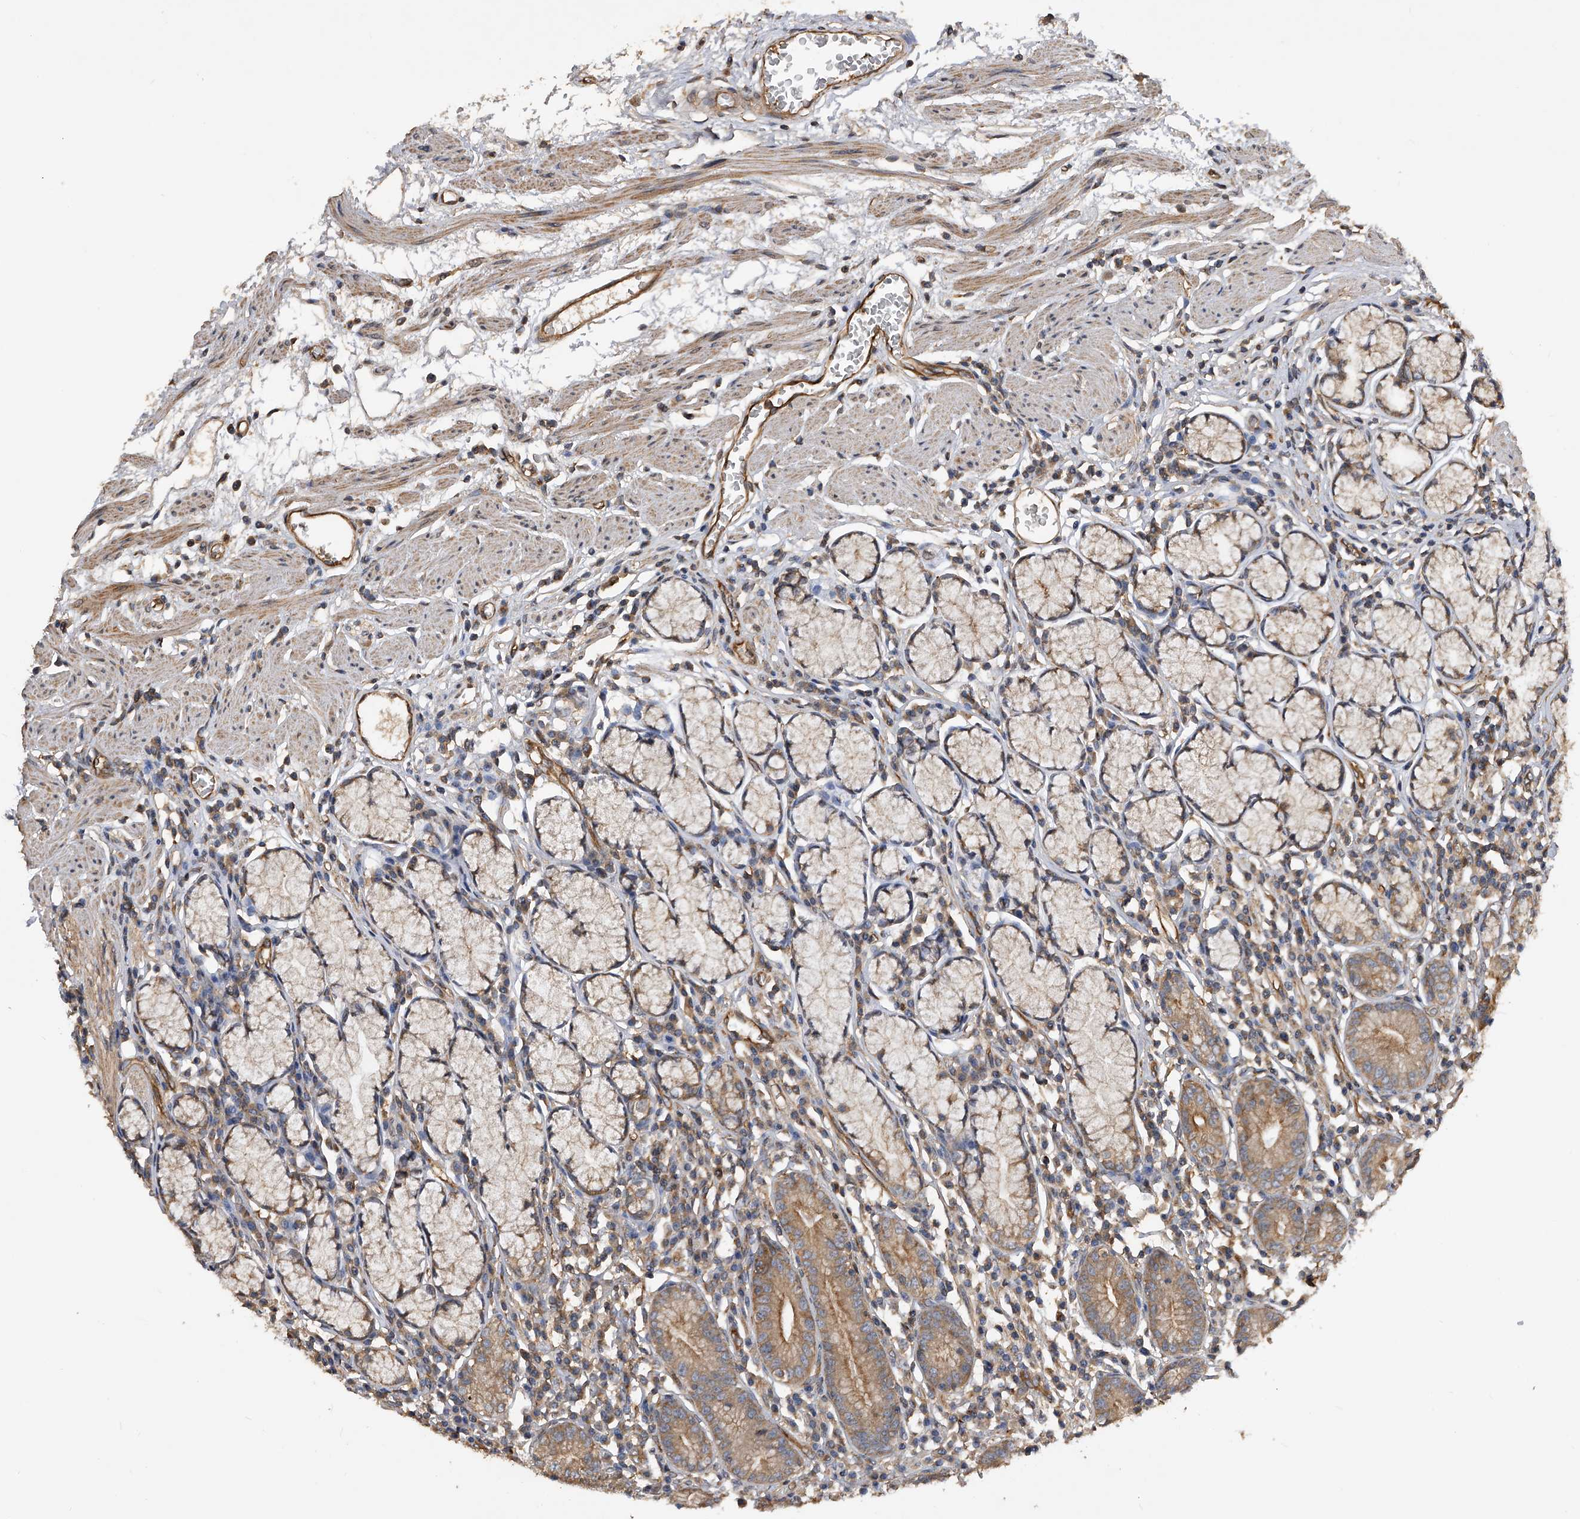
{"staining": {"intensity": "moderate", "quantity": ">75%", "location": "cytoplasmic/membranous"}, "tissue": "stomach", "cell_type": "Glandular cells", "image_type": "normal", "snomed": [{"axis": "morphology", "description": "Normal tissue, NOS"}, {"axis": "topography", "description": "Stomach"}], "caption": "Brown immunohistochemical staining in unremarkable stomach demonstrates moderate cytoplasmic/membranous staining in approximately >75% of glandular cells.", "gene": "PTPRA", "patient": {"sex": "male", "age": 55}}